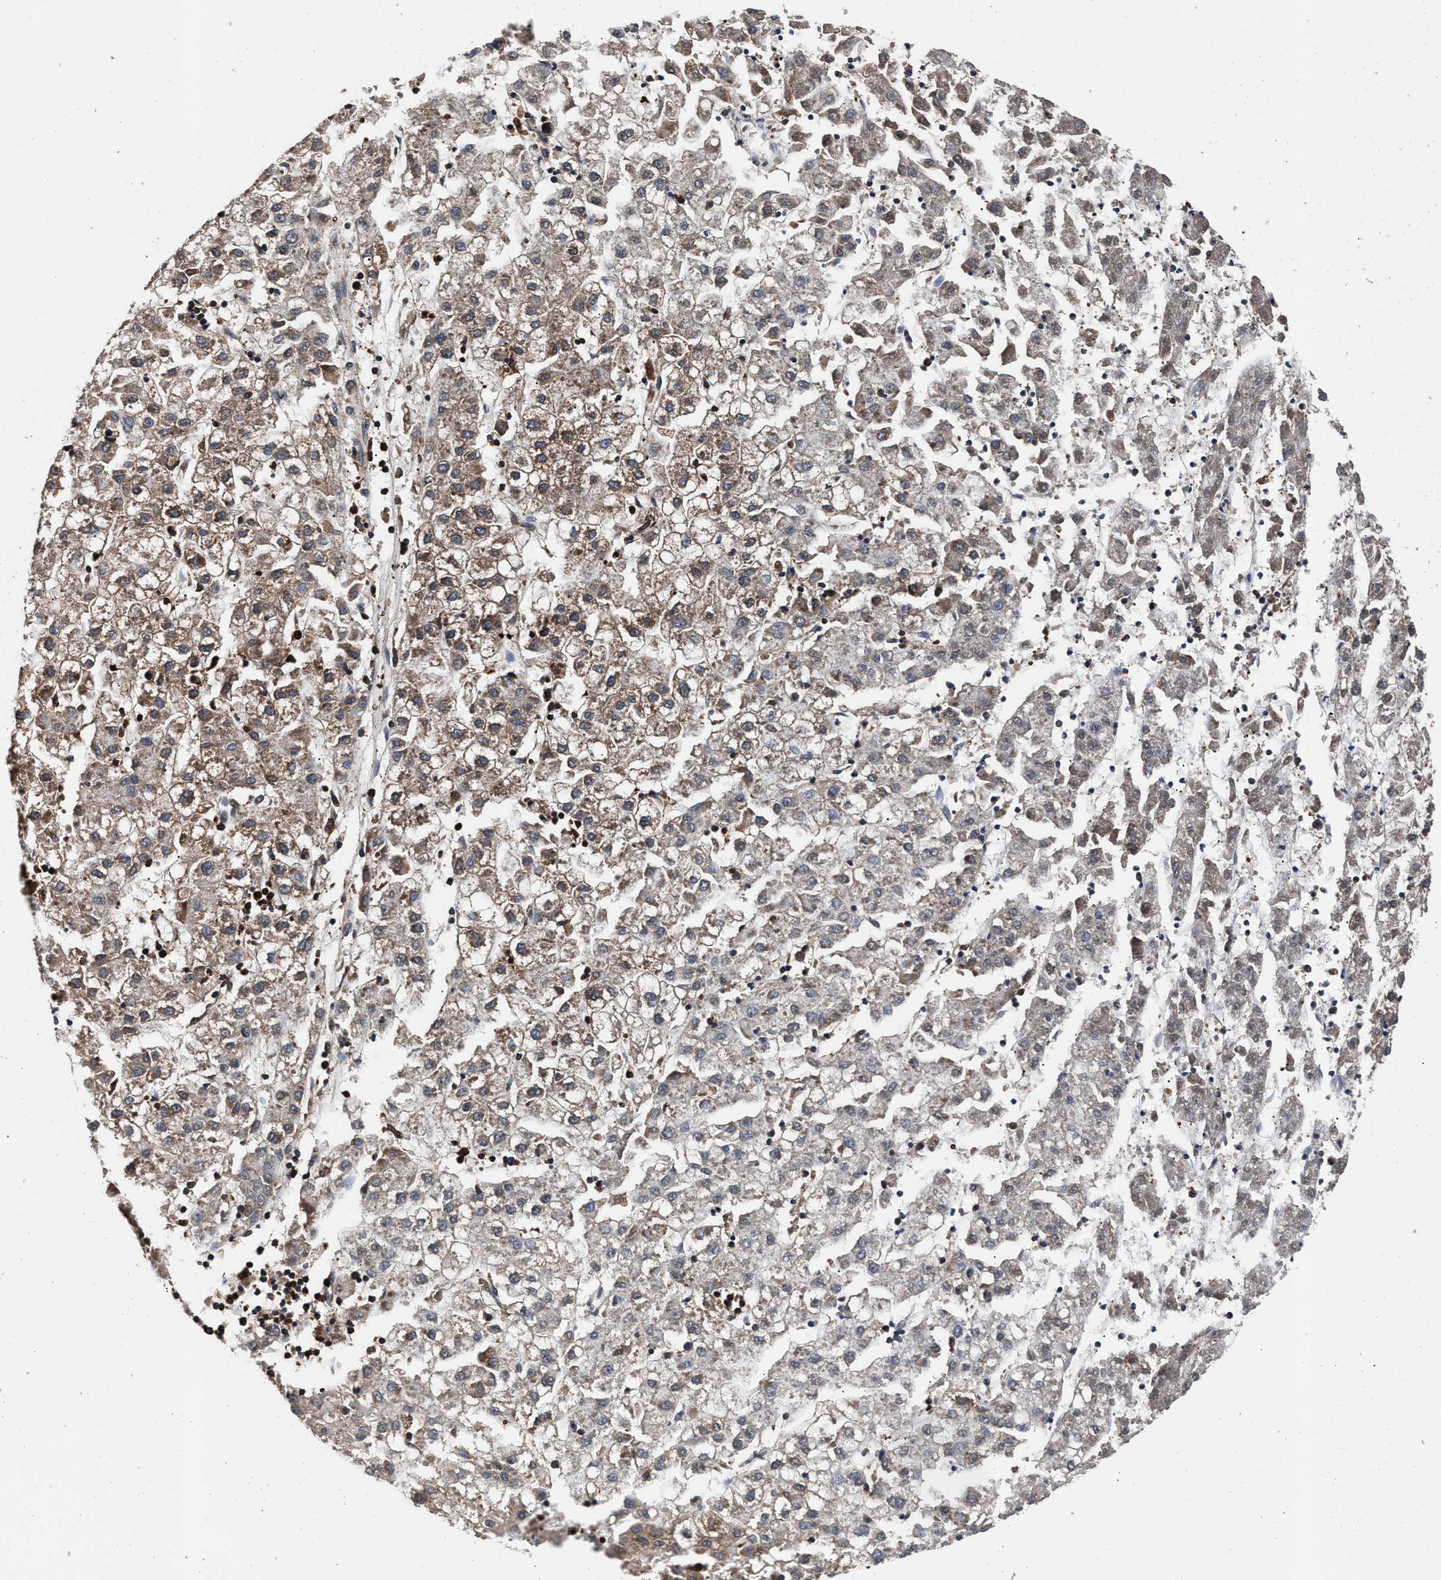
{"staining": {"intensity": "moderate", "quantity": ">75%", "location": "cytoplasmic/membranous"}, "tissue": "liver cancer", "cell_type": "Tumor cells", "image_type": "cancer", "snomed": [{"axis": "morphology", "description": "Carcinoma, Hepatocellular, NOS"}, {"axis": "topography", "description": "Liver"}], "caption": "Liver hepatocellular carcinoma stained for a protein (brown) reveals moderate cytoplasmic/membranous positive positivity in approximately >75% of tumor cells.", "gene": "KYAT1", "patient": {"sex": "male", "age": 72}}